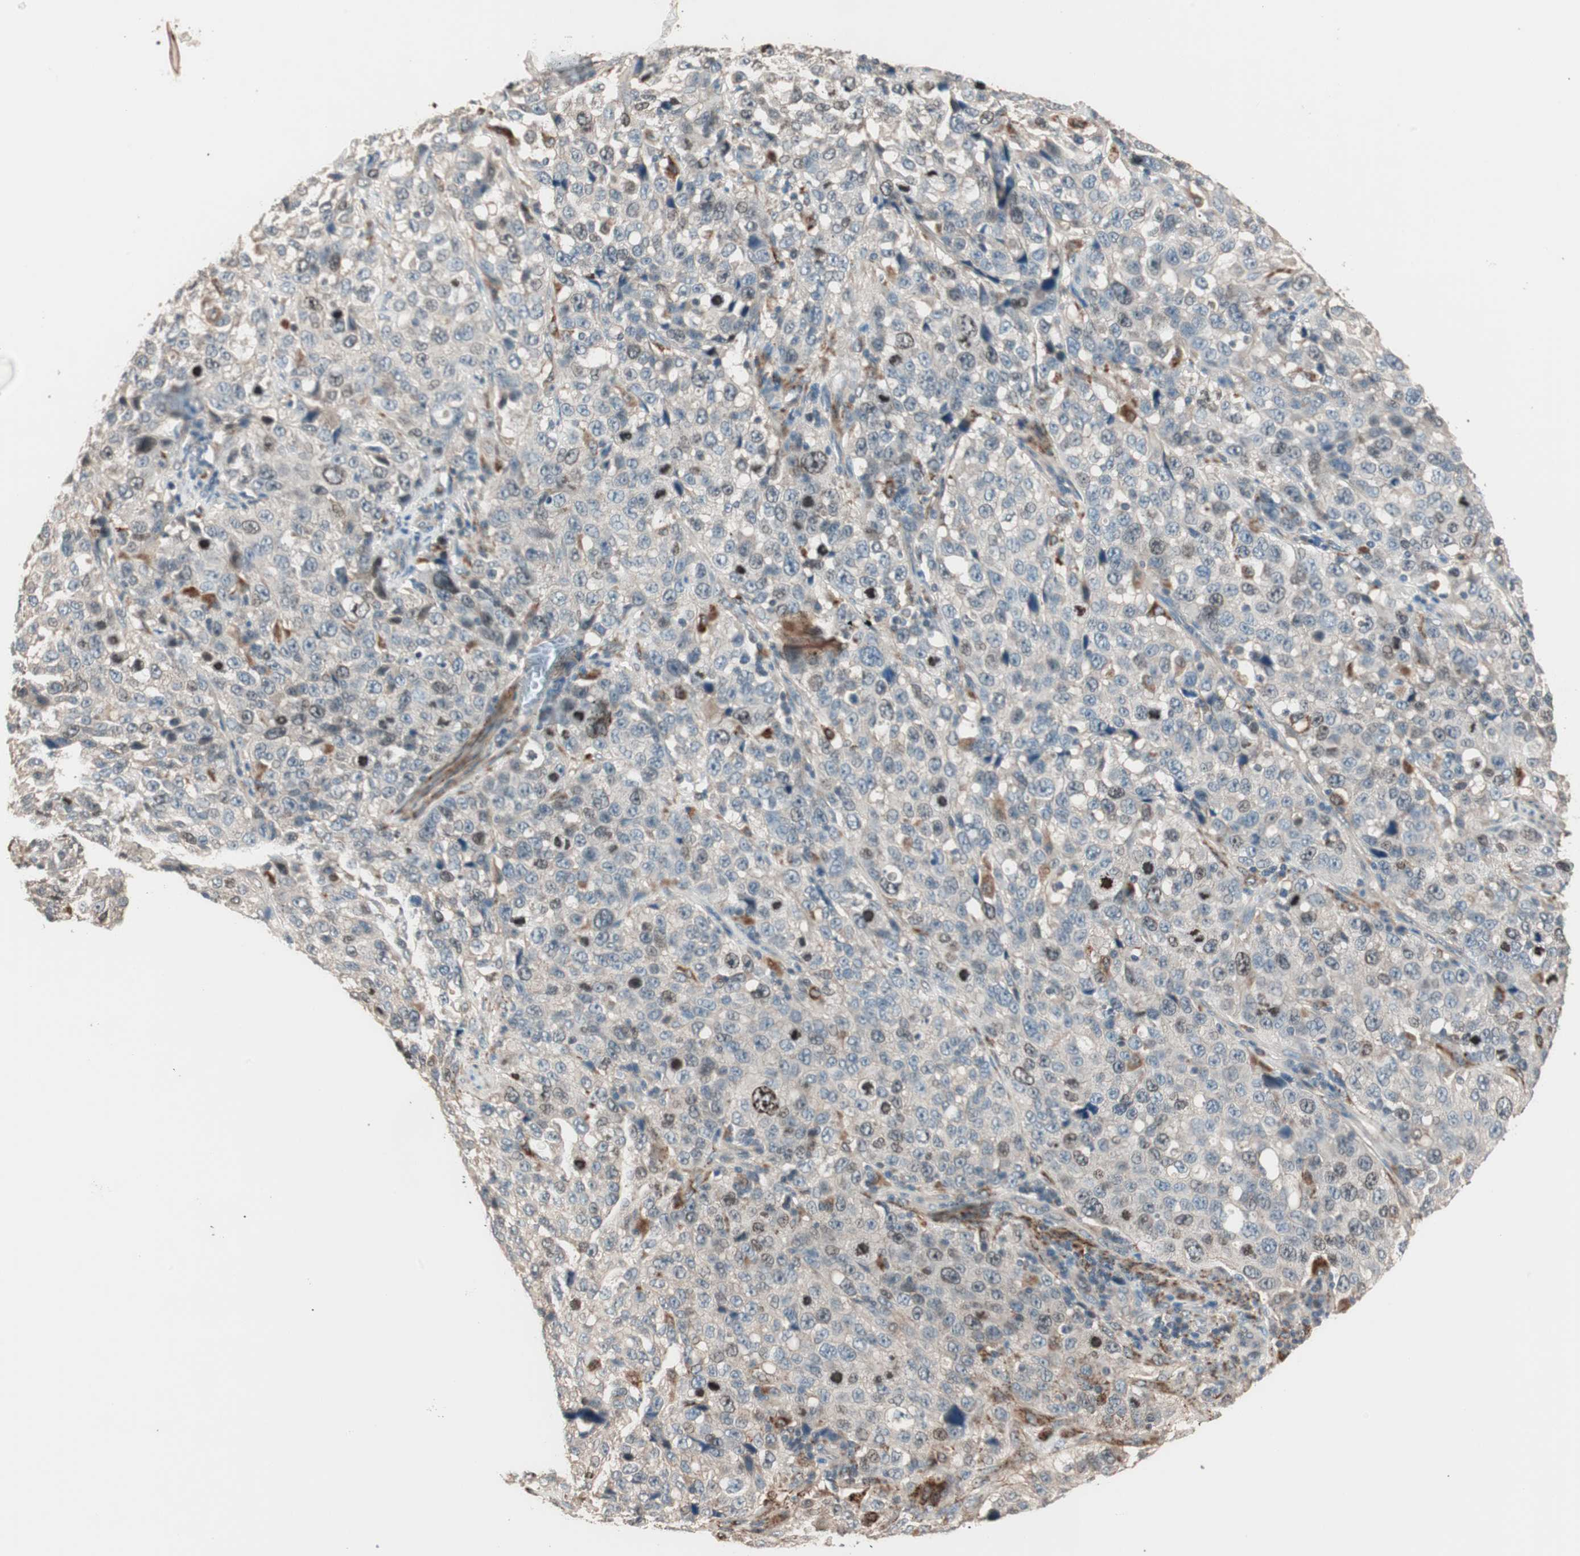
{"staining": {"intensity": "weak", "quantity": "25%-75%", "location": "cytoplasmic/membranous,nuclear"}, "tissue": "stomach cancer", "cell_type": "Tumor cells", "image_type": "cancer", "snomed": [{"axis": "morphology", "description": "Normal tissue, NOS"}, {"axis": "morphology", "description": "Adenocarcinoma, NOS"}, {"axis": "topography", "description": "Stomach"}], "caption": "A brown stain shows weak cytoplasmic/membranous and nuclear positivity of a protein in stomach adenocarcinoma tumor cells. (DAB (3,3'-diaminobenzidine) = brown stain, brightfield microscopy at high magnification).", "gene": "NFRKB", "patient": {"sex": "male", "age": 48}}